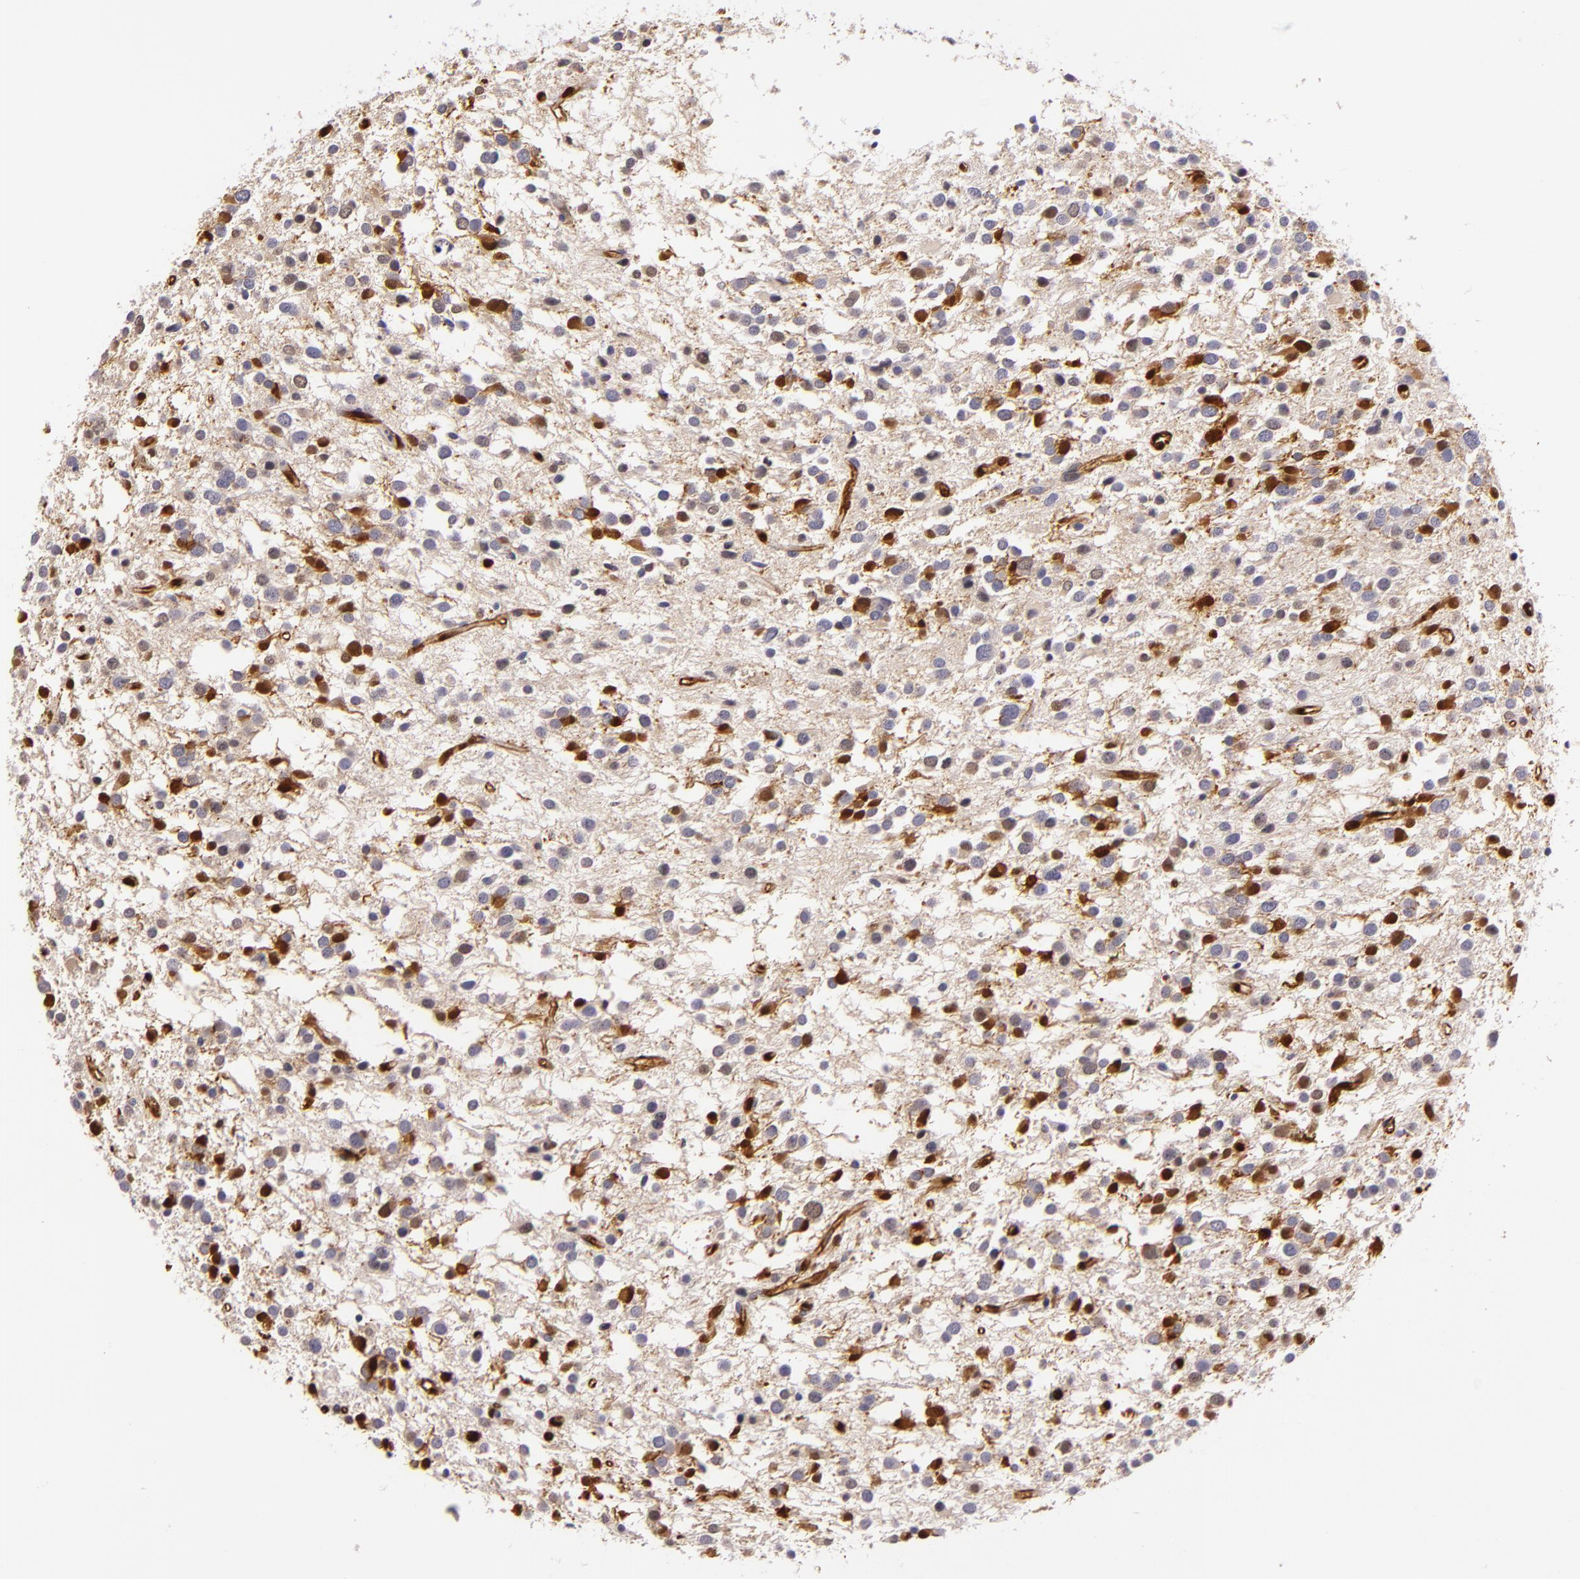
{"staining": {"intensity": "strong", "quantity": "25%-75%", "location": "nuclear"}, "tissue": "glioma", "cell_type": "Tumor cells", "image_type": "cancer", "snomed": [{"axis": "morphology", "description": "Glioma, malignant, Low grade"}, {"axis": "topography", "description": "Brain"}], "caption": "Malignant glioma (low-grade) stained for a protein shows strong nuclear positivity in tumor cells. The protein of interest is stained brown, and the nuclei are stained in blue (DAB IHC with brightfield microscopy, high magnification).", "gene": "MT1A", "patient": {"sex": "female", "age": 36}}